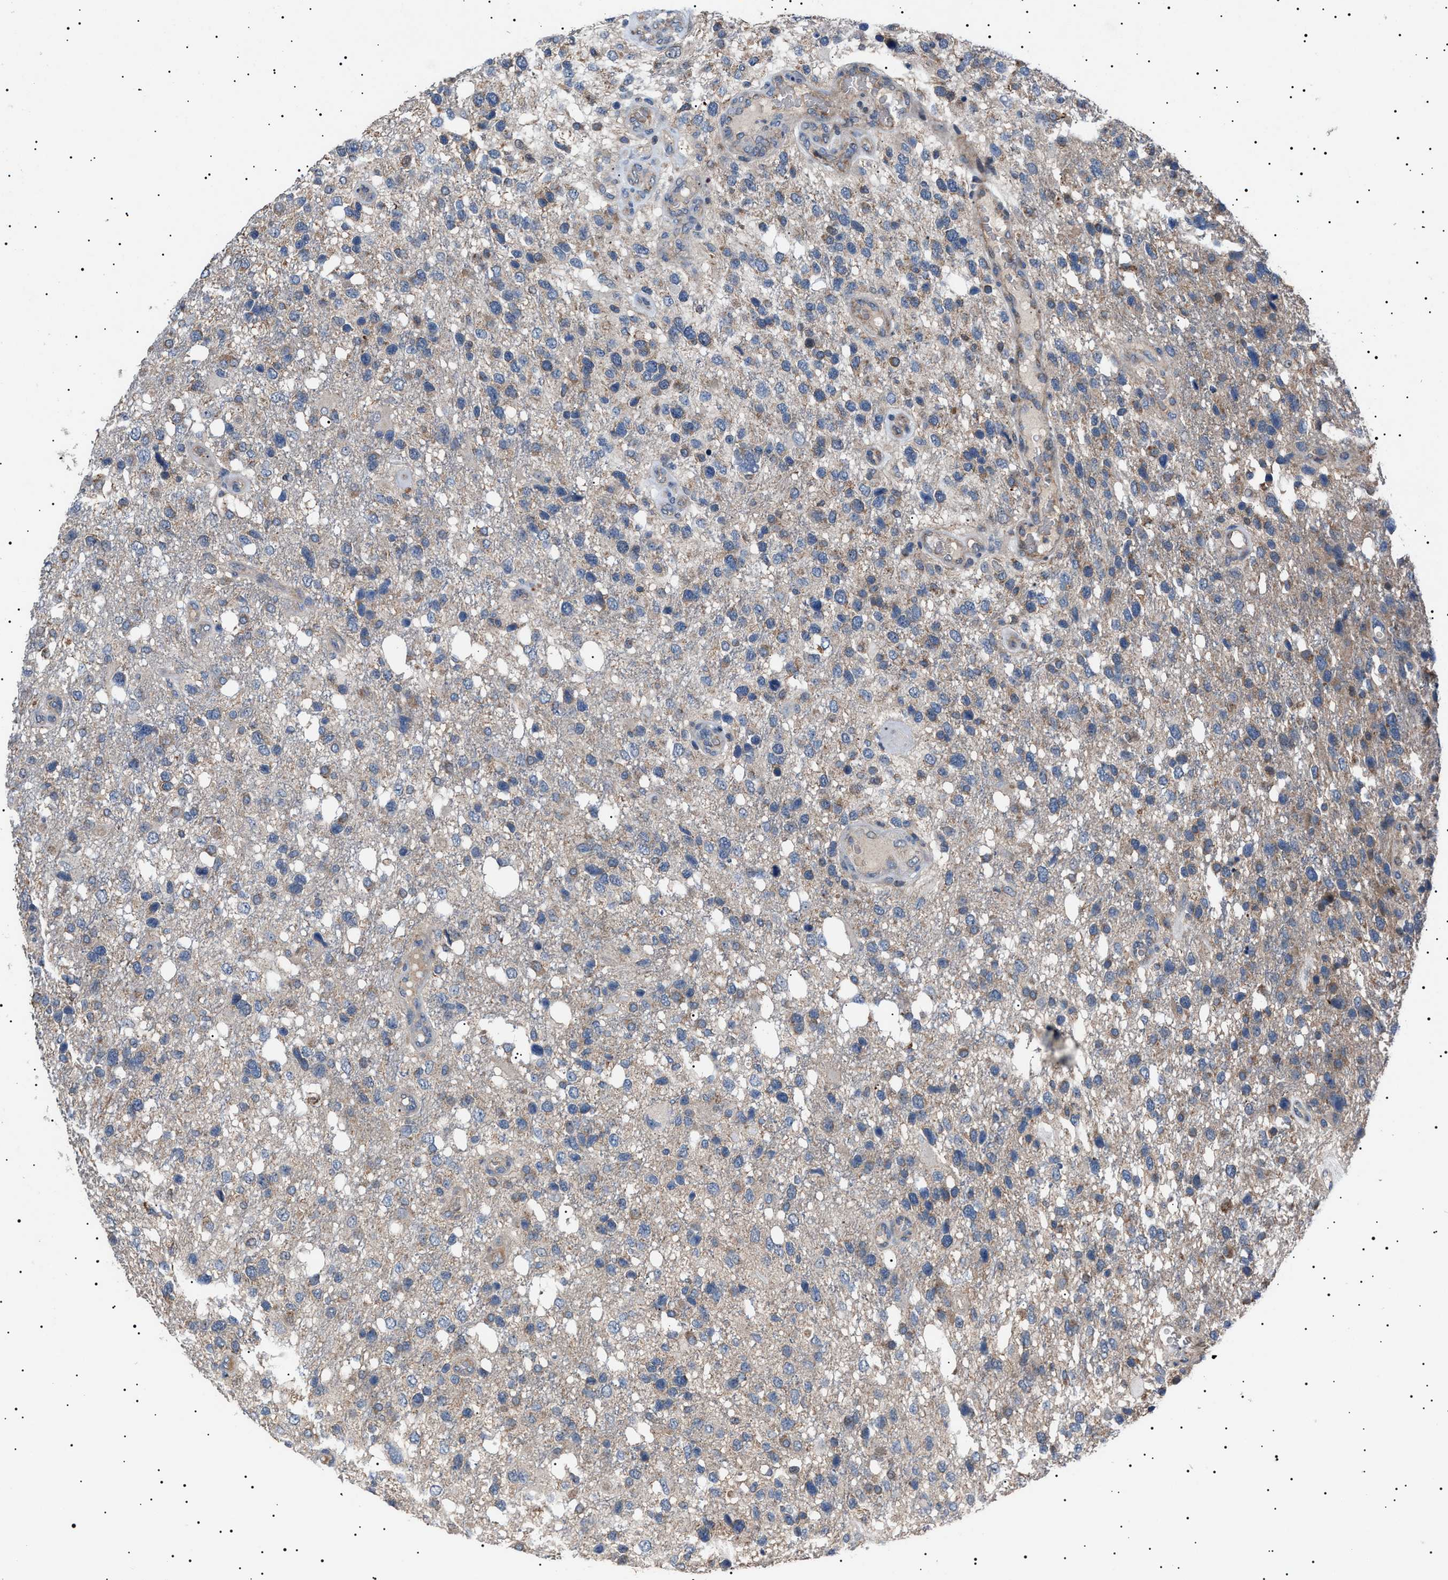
{"staining": {"intensity": "weak", "quantity": "<25%", "location": "cytoplasmic/membranous"}, "tissue": "glioma", "cell_type": "Tumor cells", "image_type": "cancer", "snomed": [{"axis": "morphology", "description": "Glioma, malignant, High grade"}, {"axis": "topography", "description": "Brain"}], "caption": "Immunohistochemistry (IHC) of human glioma reveals no expression in tumor cells.", "gene": "PTRH1", "patient": {"sex": "female", "age": 58}}